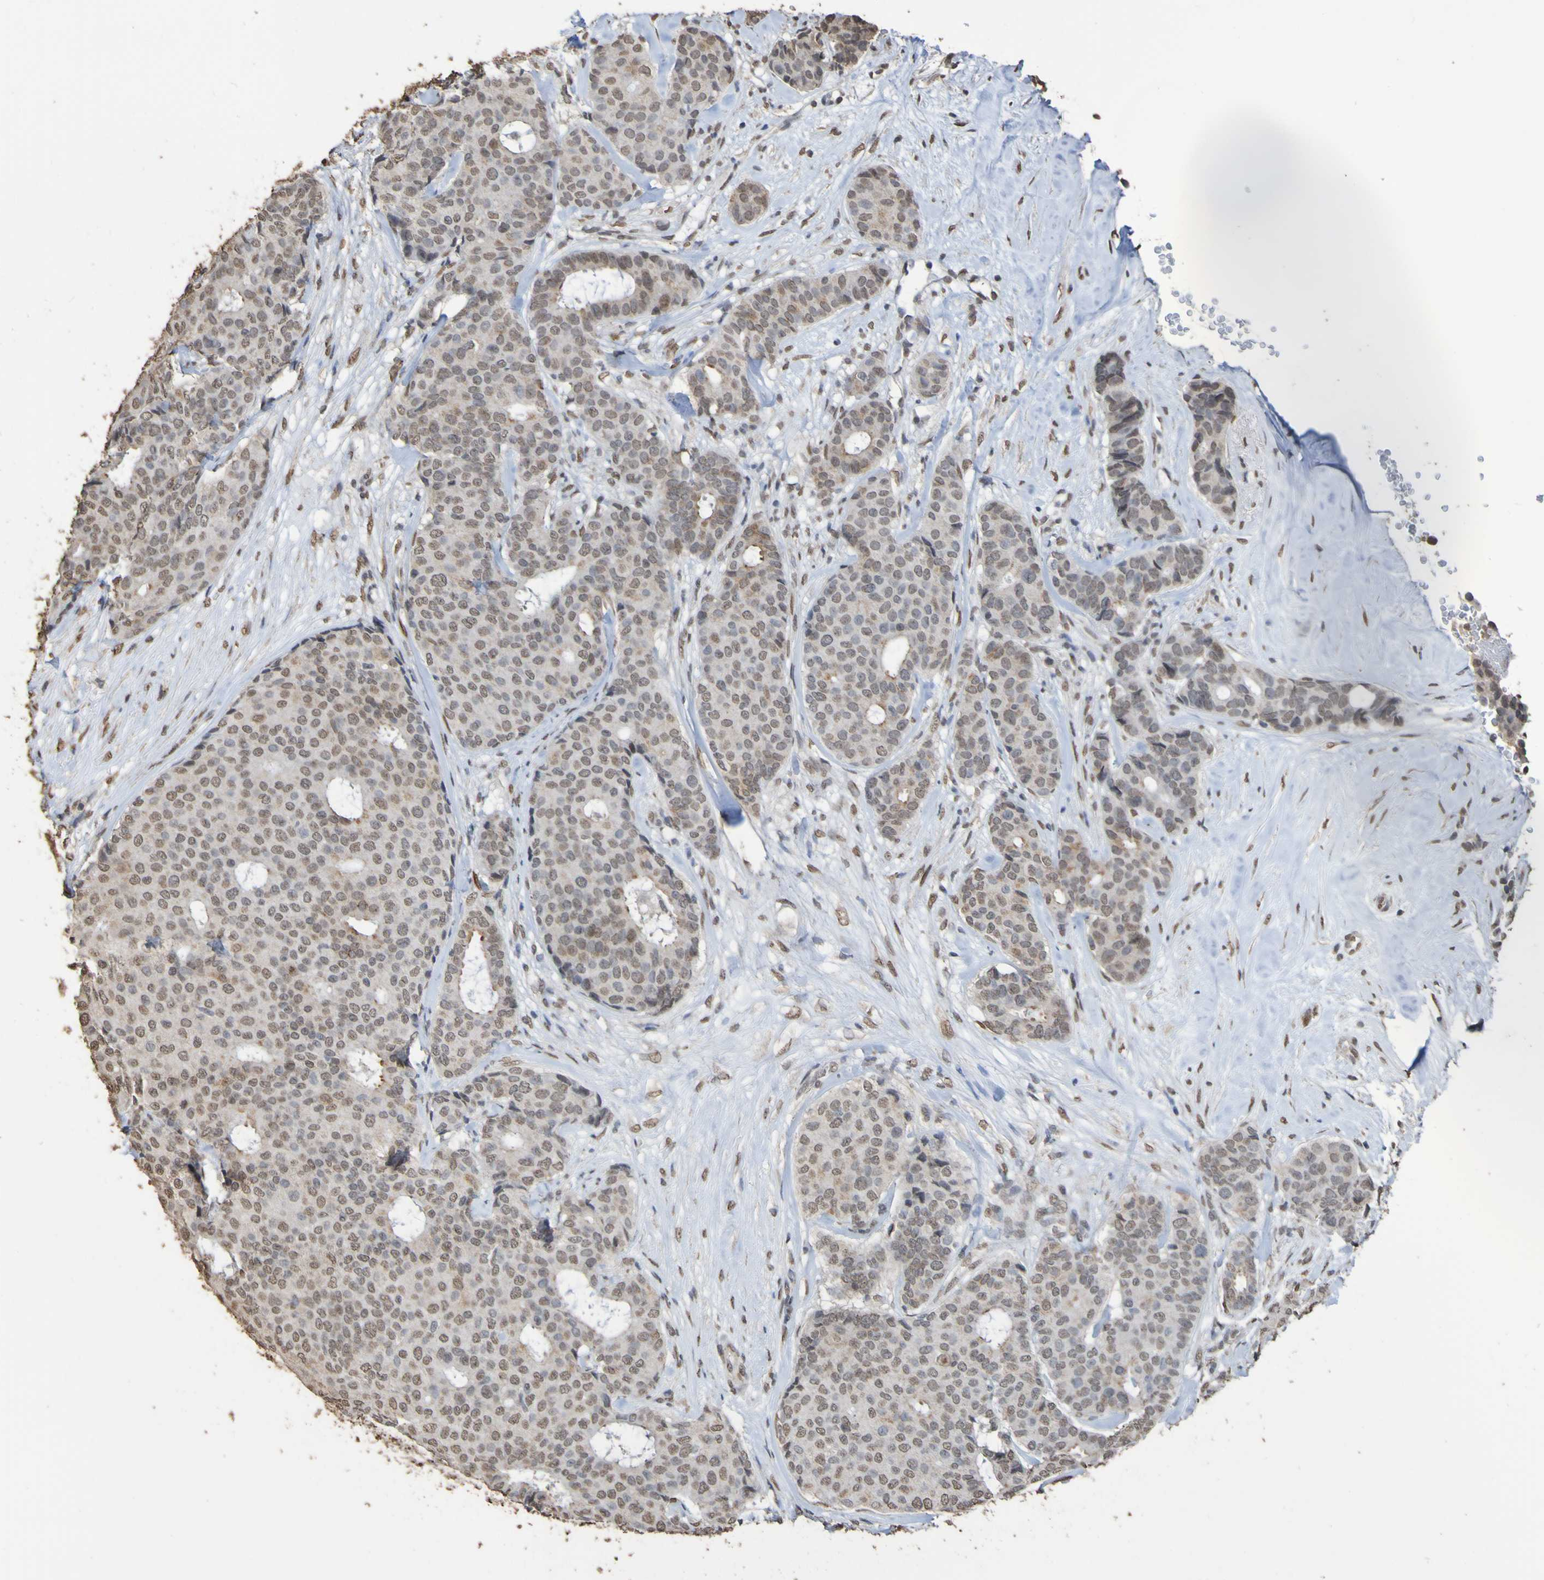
{"staining": {"intensity": "weak", "quantity": ">75%", "location": "nuclear"}, "tissue": "breast cancer", "cell_type": "Tumor cells", "image_type": "cancer", "snomed": [{"axis": "morphology", "description": "Duct carcinoma"}, {"axis": "topography", "description": "Breast"}], "caption": "Immunohistochemistry image of neoplastic tissue: human breast cancer (infiltrating ductal carcinoma) stained using IHC displays low levels of weak protein expression localized specifically in the nuclear of tumor cells, appearing as a nuclear brown color.", "gene": "ALKBH2", "patient": {"sex": "female", "age": 75}}